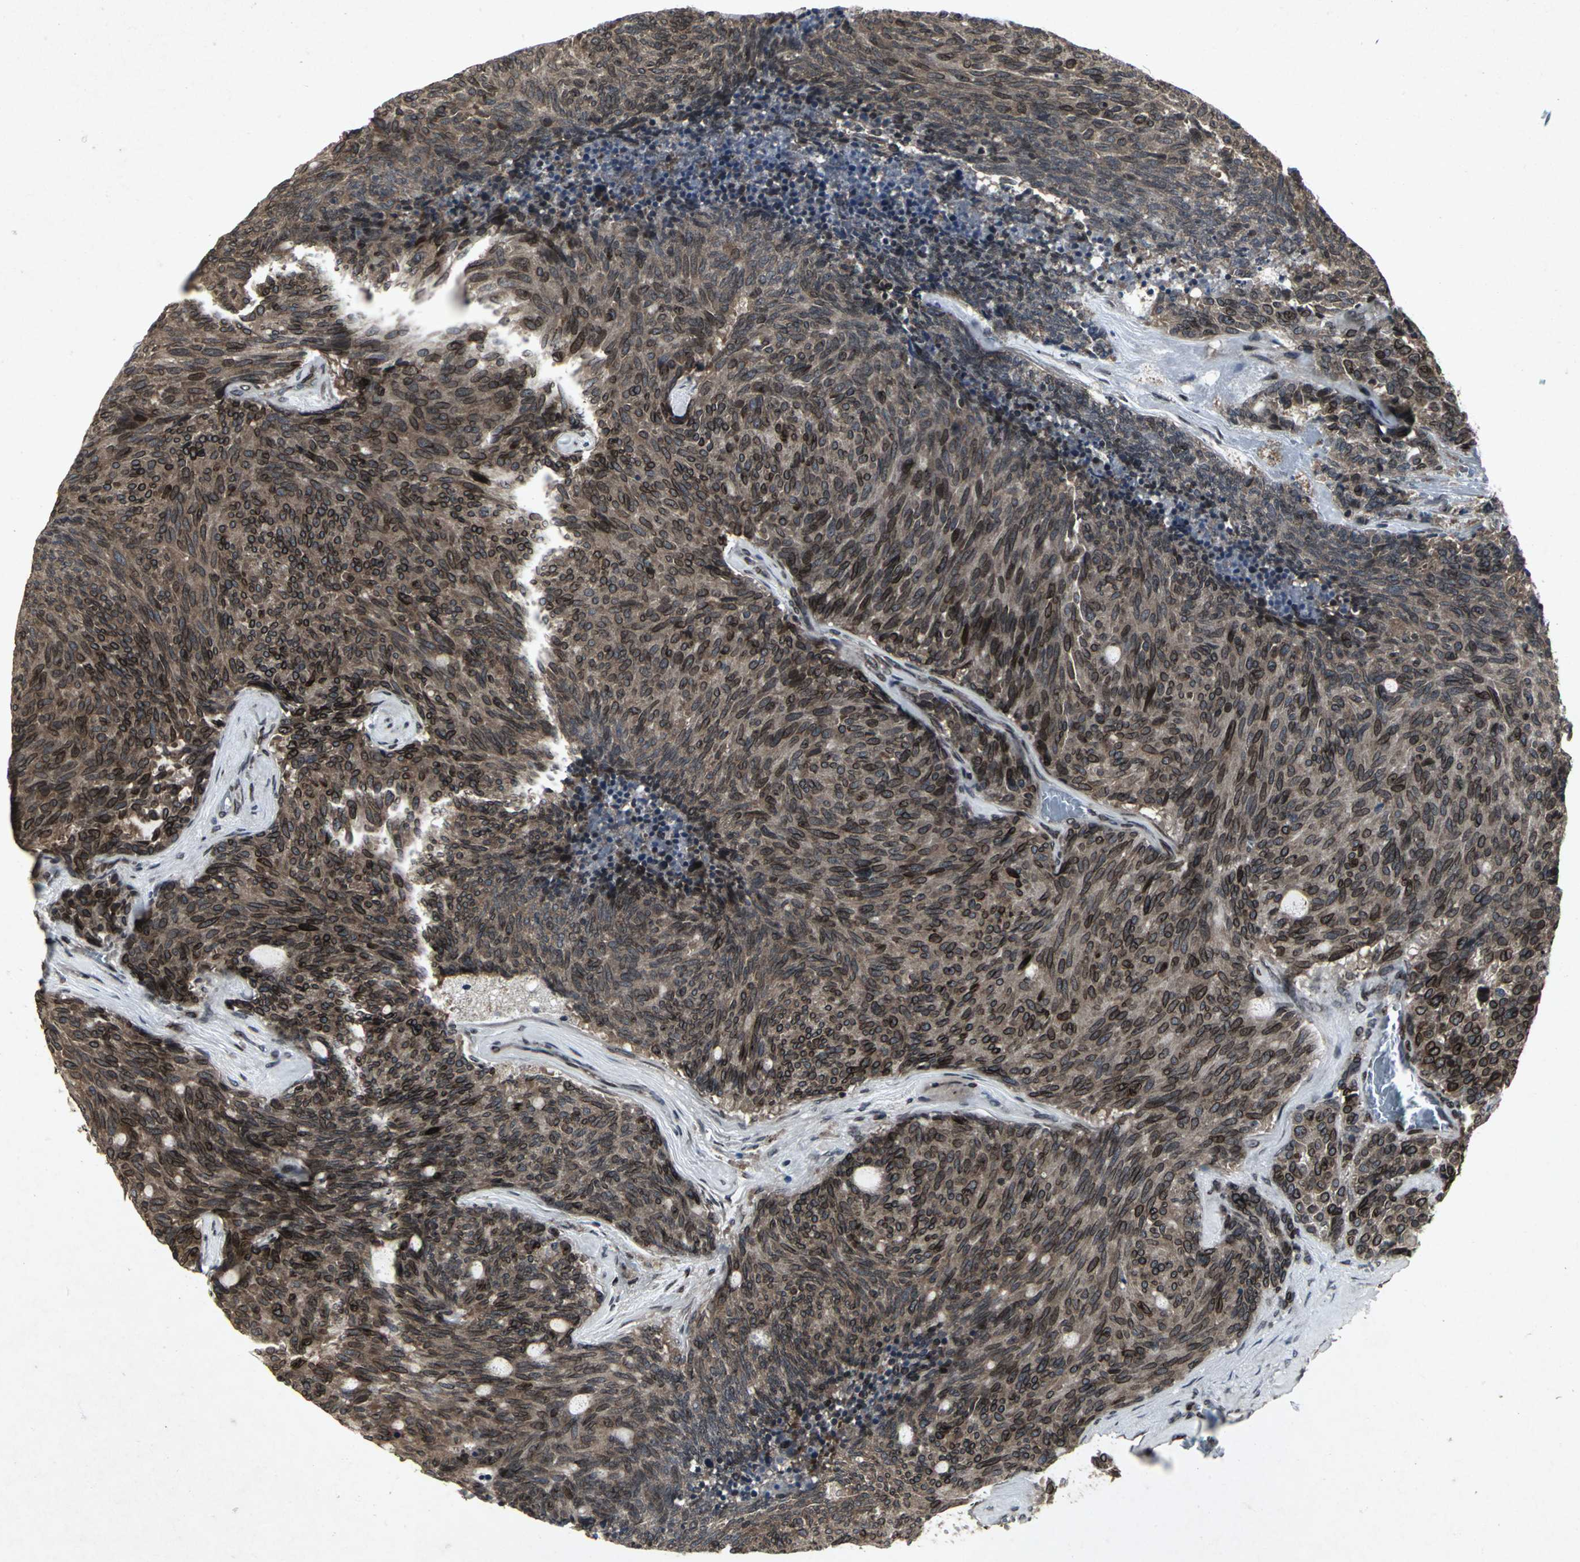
{"staining": {"intensity": "strong", "quantity": ">75%", "location": "cytoplasmic/membranous,nuclear"}, "tissue": "carcinoid", "cell_type": "Tumor cells", "image_type": "cancer", "snomed": [{"axis": "morphology", "description": "Carcinoid, malignant, NOS"}, {"axis": "topography", "description": "Pancreas"}], "caption": "This photomicrograph exhibits immunohistochemistry staining of malignant carcinoid, with high strong cytoplasmic/membranous and nuclear expression in approximately >75% of tumor cells.", "gene": "SH2B3", "patient": {"sex": "female", "age": 54}}